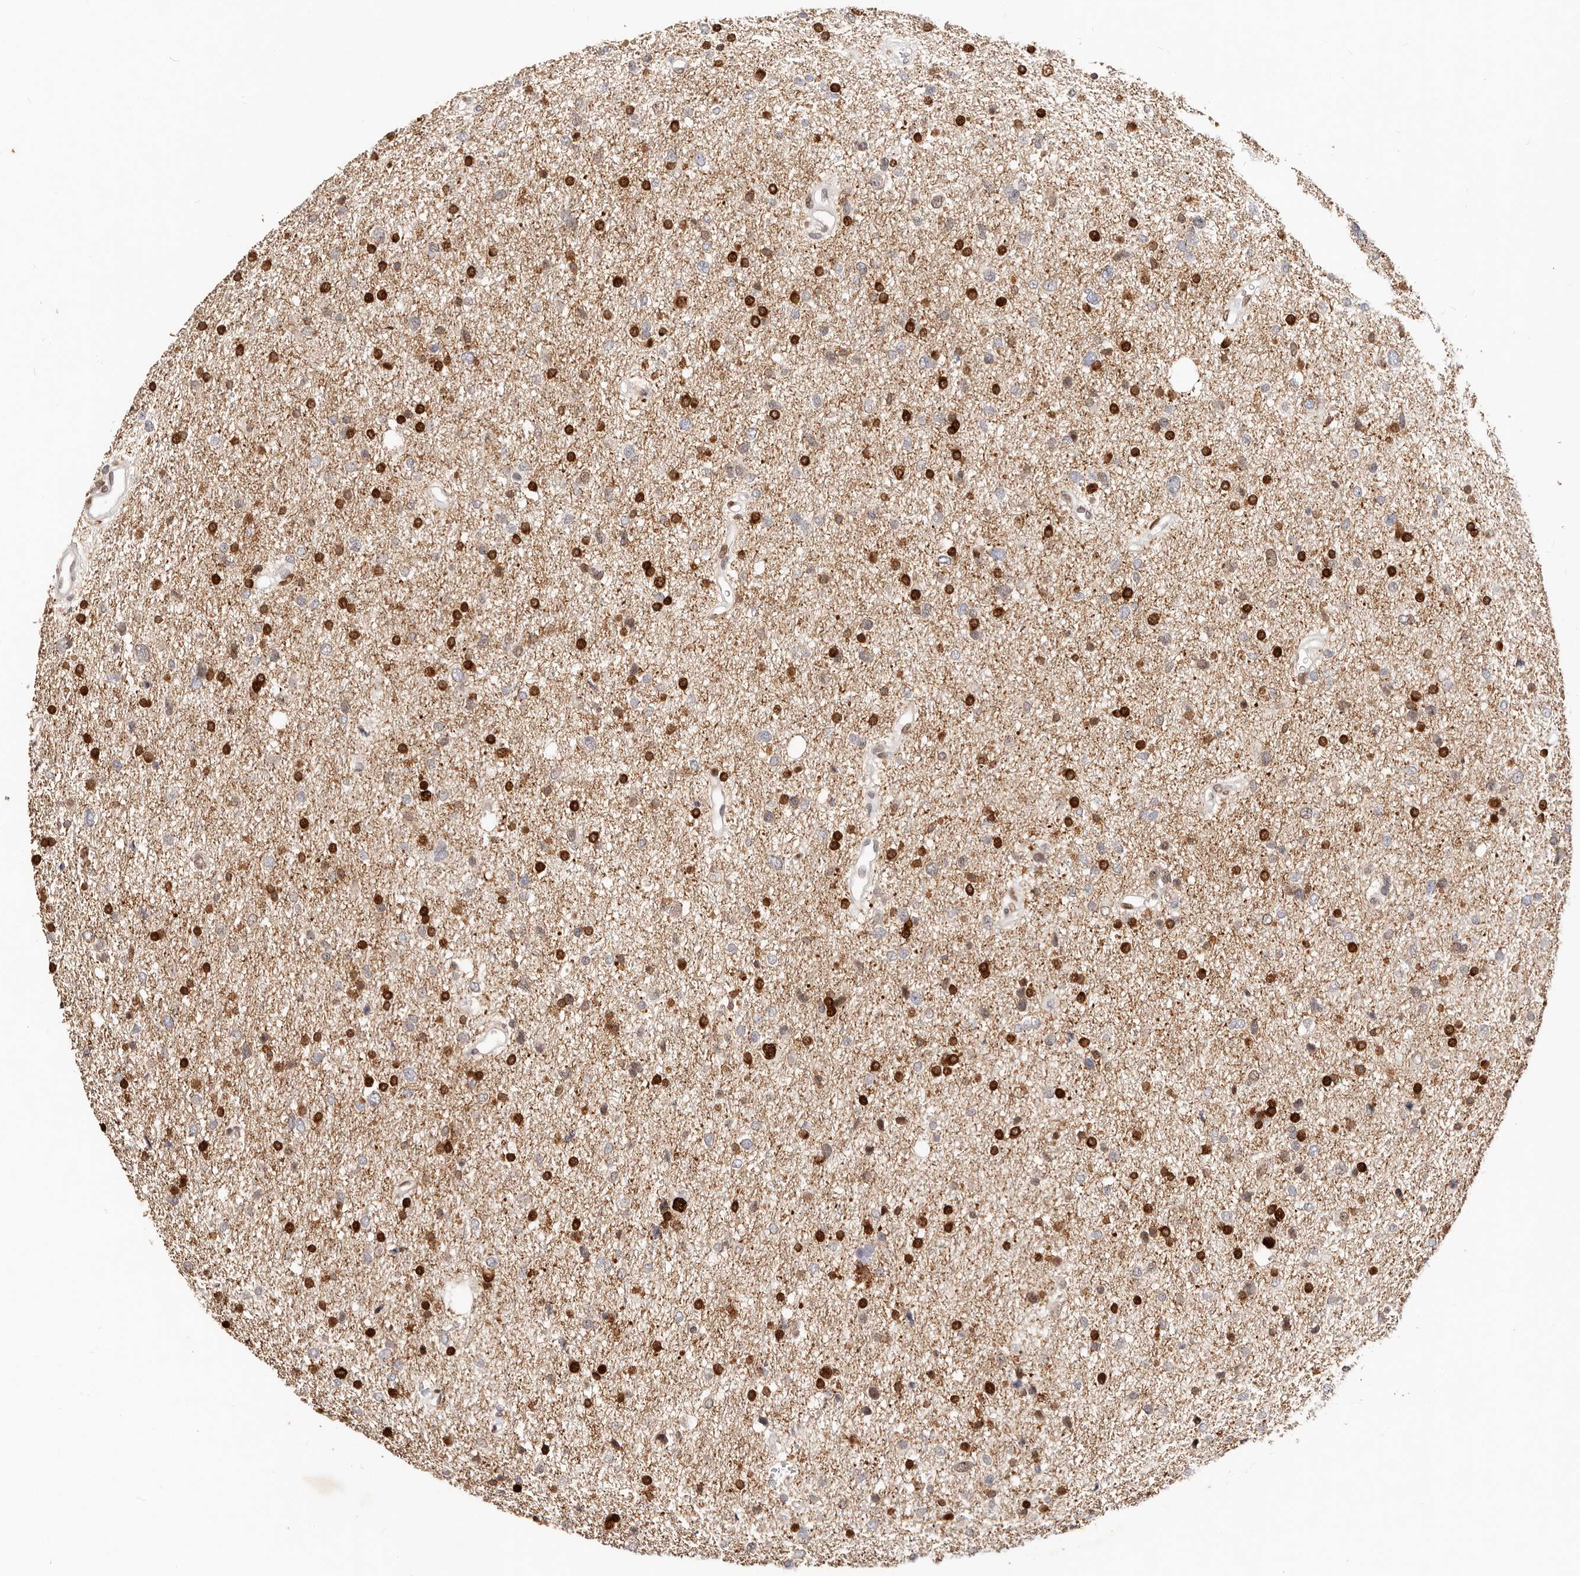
{"staining": {"intensity": "strong", "quantity": ">75%", "location": "nuclear"}, "tissue": "glioma", "cell_type": "Tumor cells", "image_type": "cancer", "snomed": [{"axis": "morphology", "description": "Glioma, malignant, Low grade"}, {"axis": "topography", "description": "Brain"}], "caption": "A brown stain labels strong nuclear staining of a protein in glioma tumor cells.", "gene": "IQGAP3", "patient": {"sex": "female", "age": 37}}